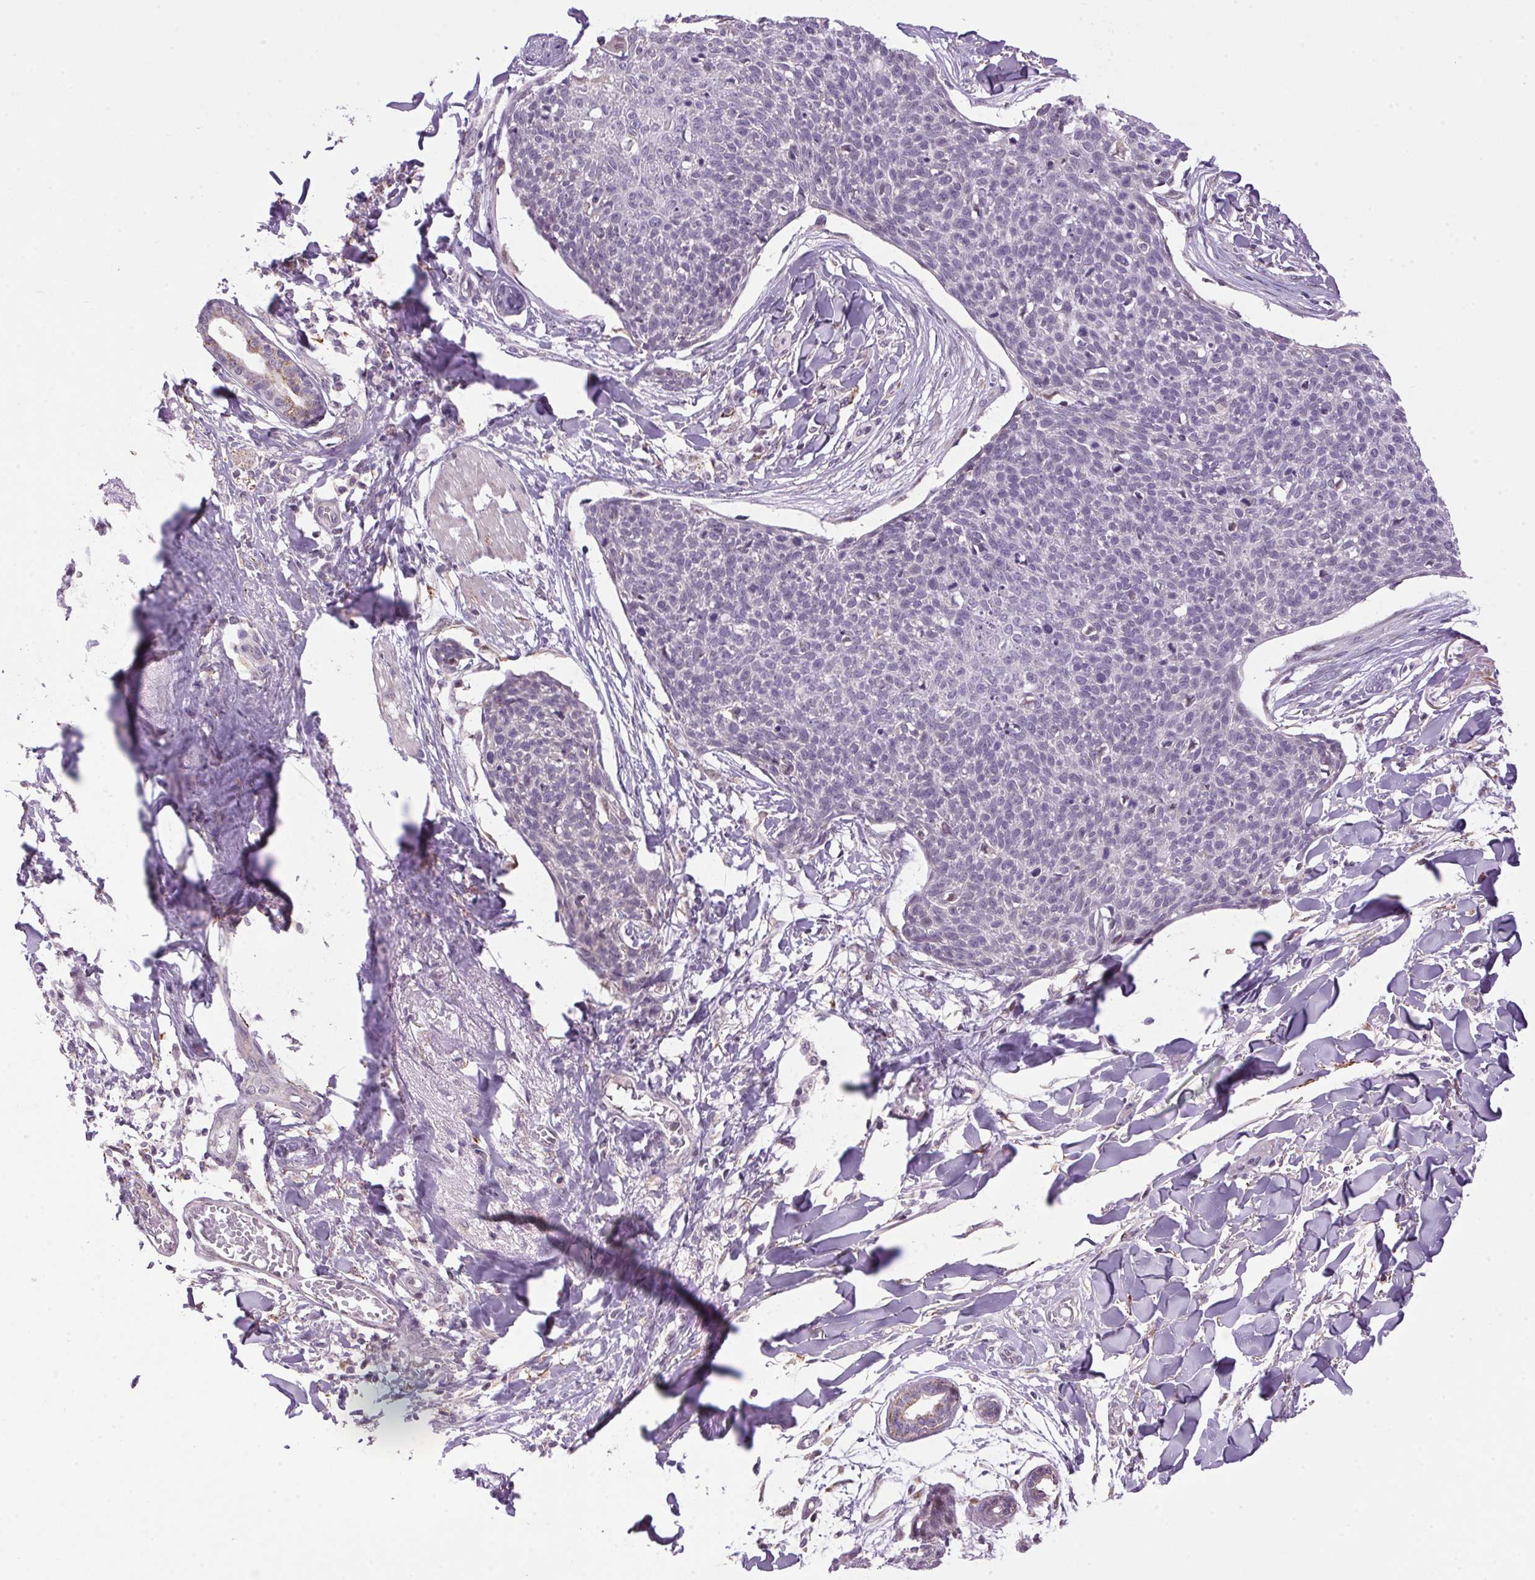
{"staining": {"intensity": "negative", "quantity": "none", "location": "none"}, "tissue": "skin cancer", "cell_type": "Tumor cells", "image_type": "cancer", "snomed": [{"axis": "morphology", "description": "Squamous cell carcinoma, NOS"}, {"axis": "topography", "description": "Skin"}, {"axis": "topography", "description": "Vulva"}], "caption": "Immunohistochemical staining of skin cancer (squamous cell carcinoma) displays no significant positivity in tumor cells.", "gene": "AKR1E2", "patient": {"sex": "female", "age": 75}}